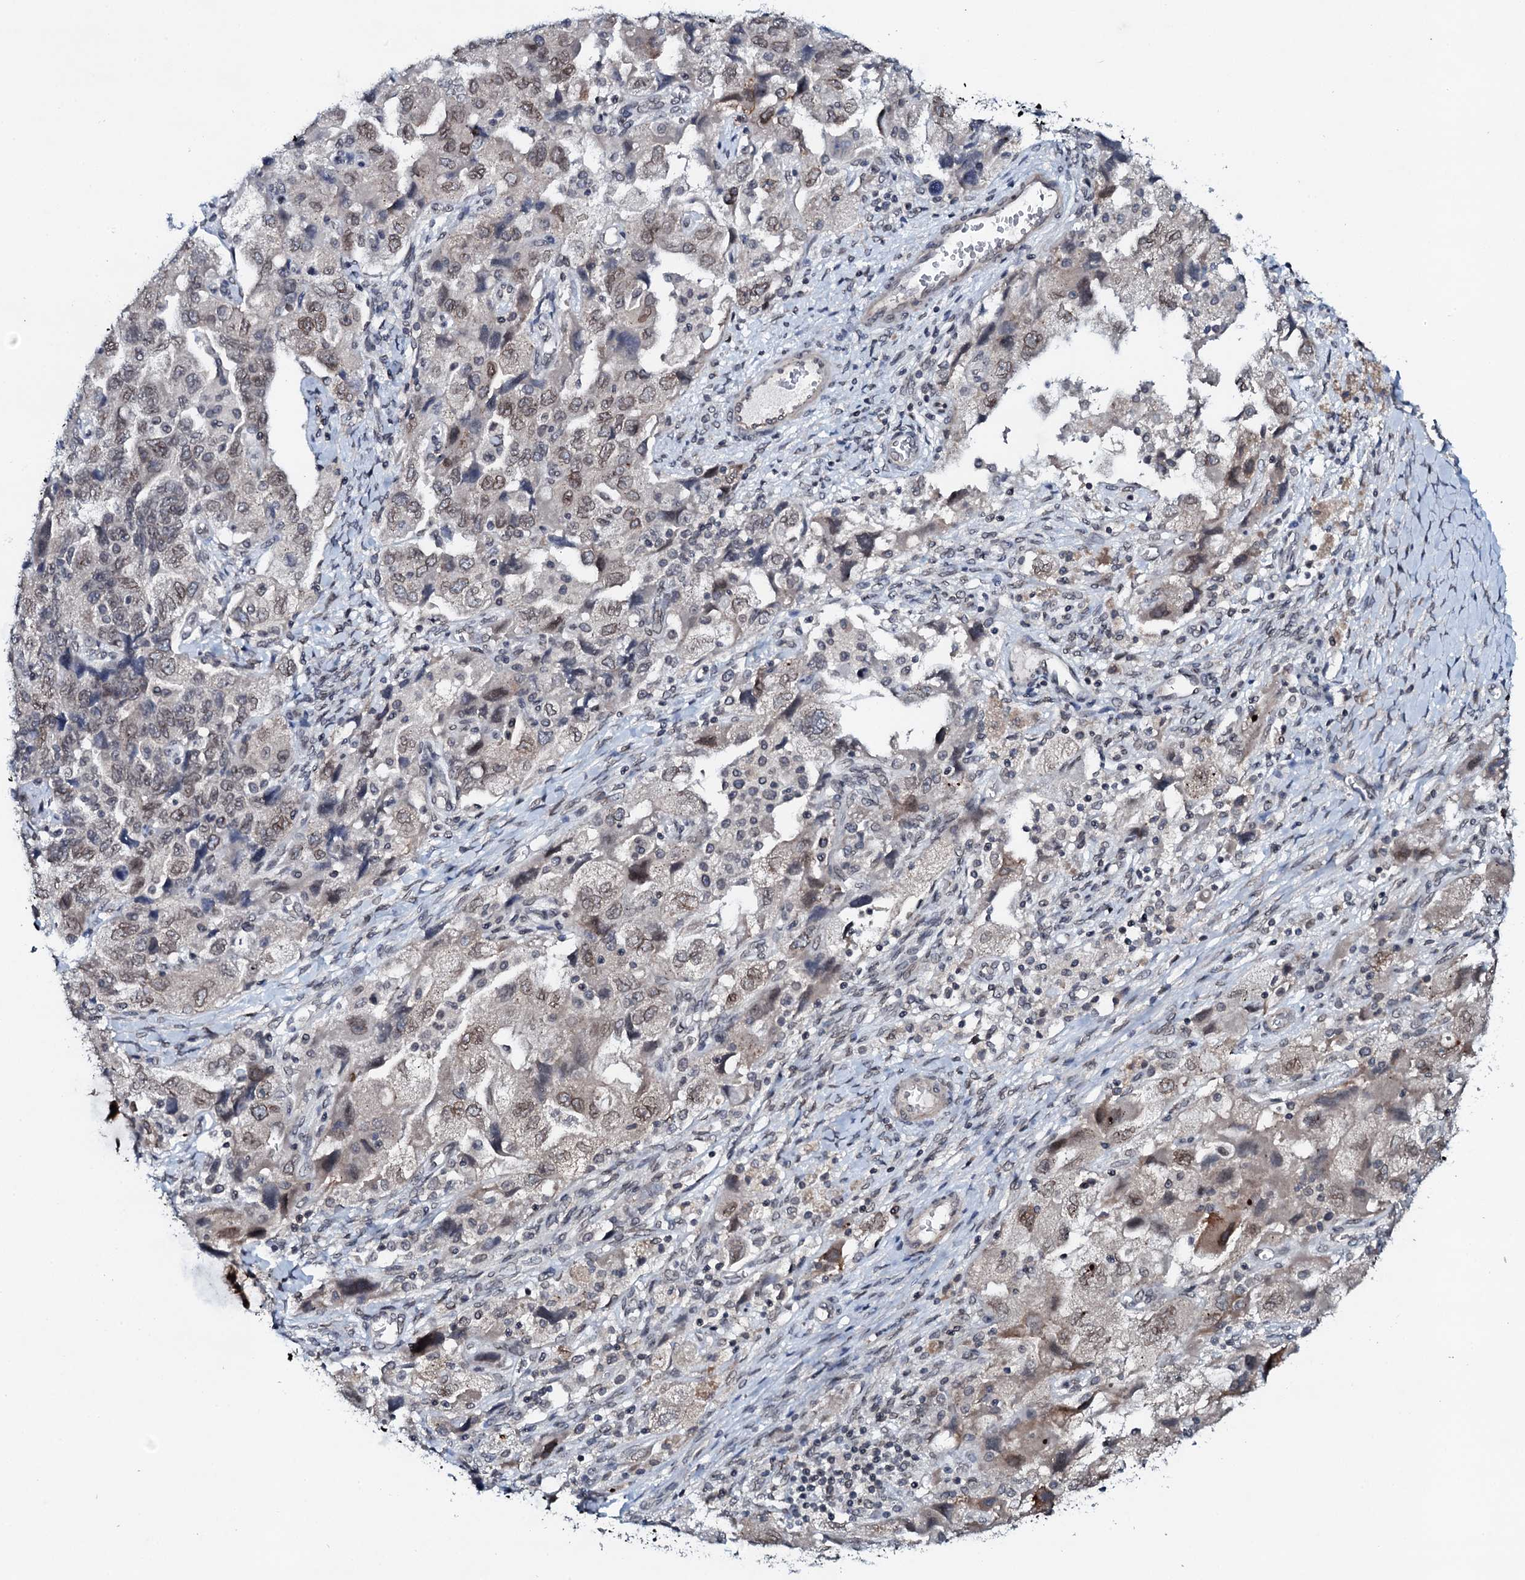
{"staining": {"intensity": "moderate", "quantity": "25%-75%", "location": "nuclear"}, "tissue": "ovarian cancer", "cell_type": "Tumor cells", "image_type": "cancer", "snomed": [{"axis": "morphology", "description": "Carcinoma, NOS"}, {"axis": "morphology", "description": "Cystadenocarcinoma, serous, NOS"}, {"axis": "topography", "description": "Ovary"}], "caption": "Human ovarian cancer stained for a protein (brown) displays moderate nuclear positive staining in approximately 25%-75% of tumor cells.", "gene": "SNTA1", "patient": {"sex": "female", "age": 69}}